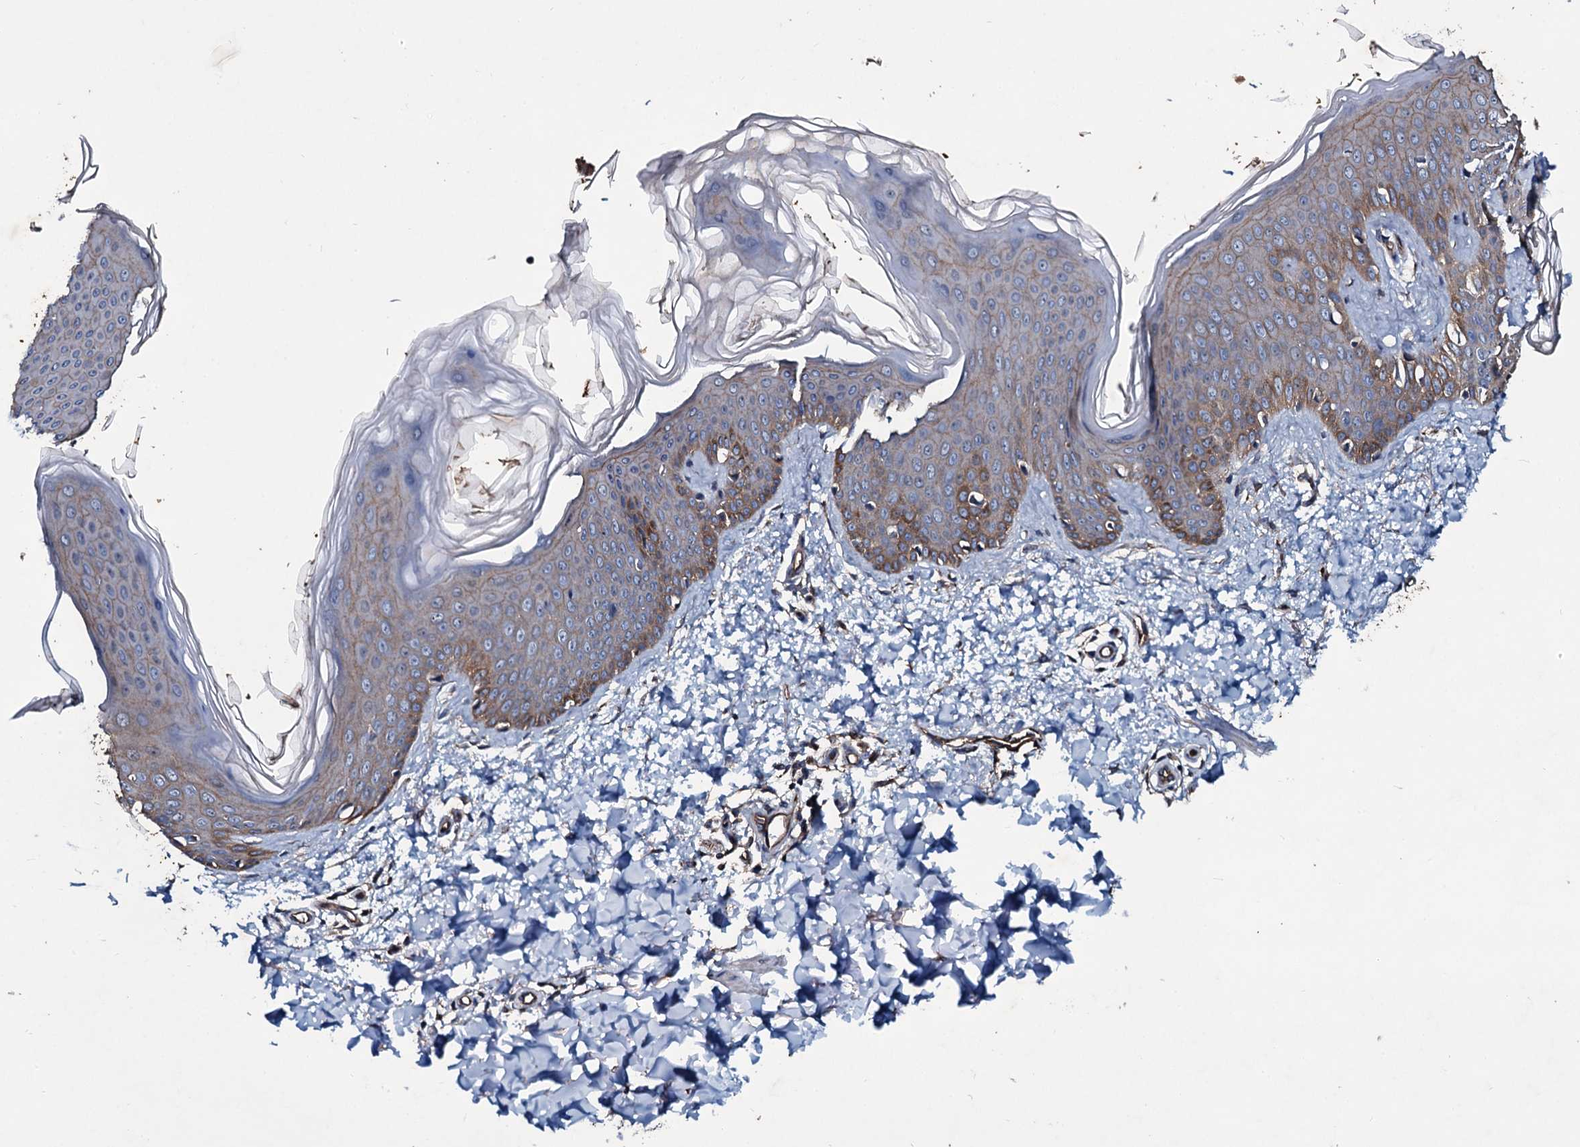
{"staining": {"intensity": "strong", "quantity": ">75%", "location": "cytoplasmic/membranous"}, "tissue": "skin", "cell_type": "Fibroblasts", "image_type": "normal", "snomed": [{"axis": "morphology", "description": "Normal tissue, NOS"}, {"axis": "topography", "description": "Skin"}], "caption": "Protein staining demonstrates strong cytoplasmic/membranous expression in approximately >75% of fibroblasts in benign skin.", "gene": "DMAC2", "patient": {"sex": "male", "age": 36}}